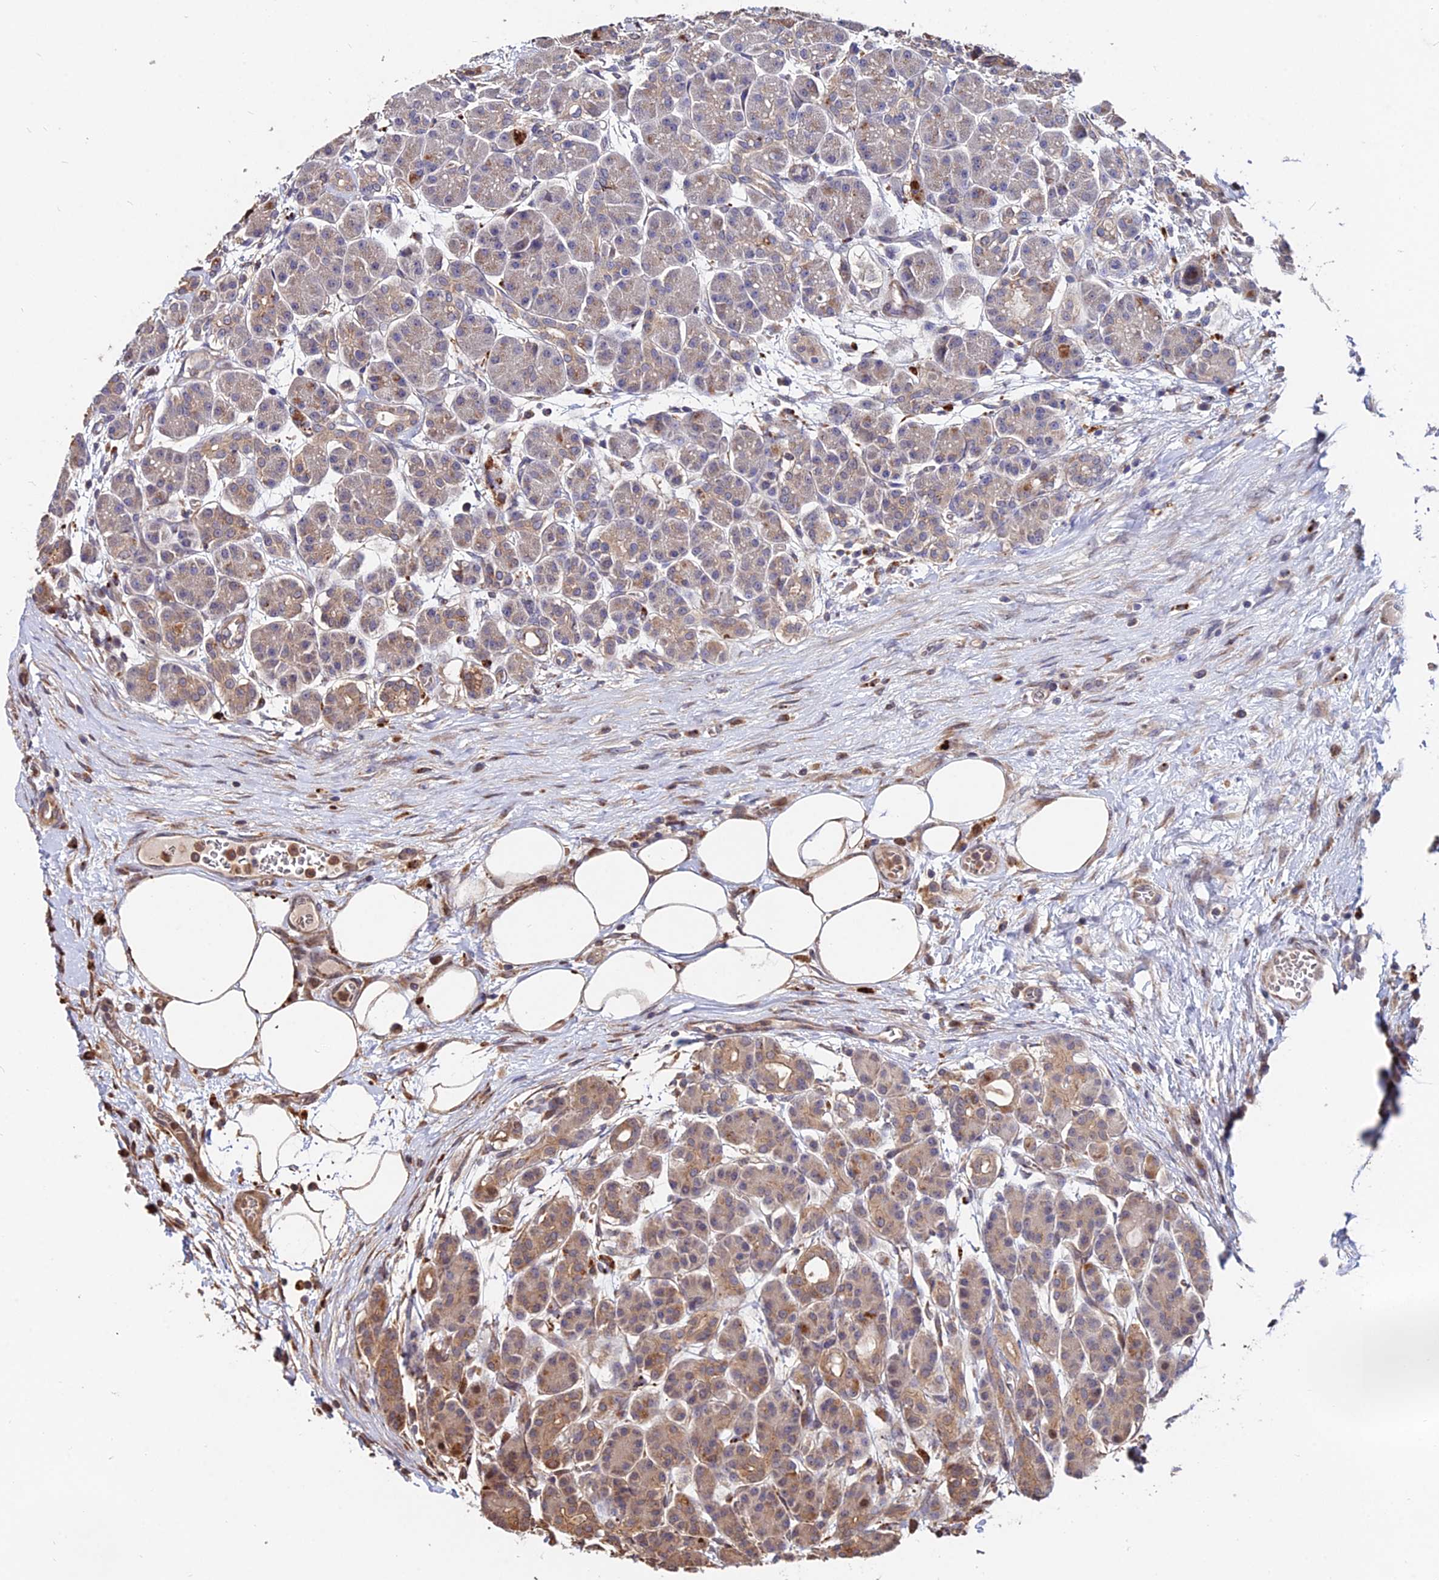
{"staining": {"intensity": "moderate", "quantity": "25%-75%", "location": "cytoplasmic/membranous"}, "tissue": "pancreas", "cell_type": "Exocrine glandular cells", "image_type": "normal", "snomed": [{"axis": "morphology", "description": "Normal tissue, NOS"}, {"axis": "topography", "description": "Pancreas"}], "caption": "Benign pancreas reveals moderate cytoplasmic/membranous expression in approximately 25%-75% of exocrine glandular cells.", "gene": "ACTR5", "patient": {"sex": "male", "age": 63}}